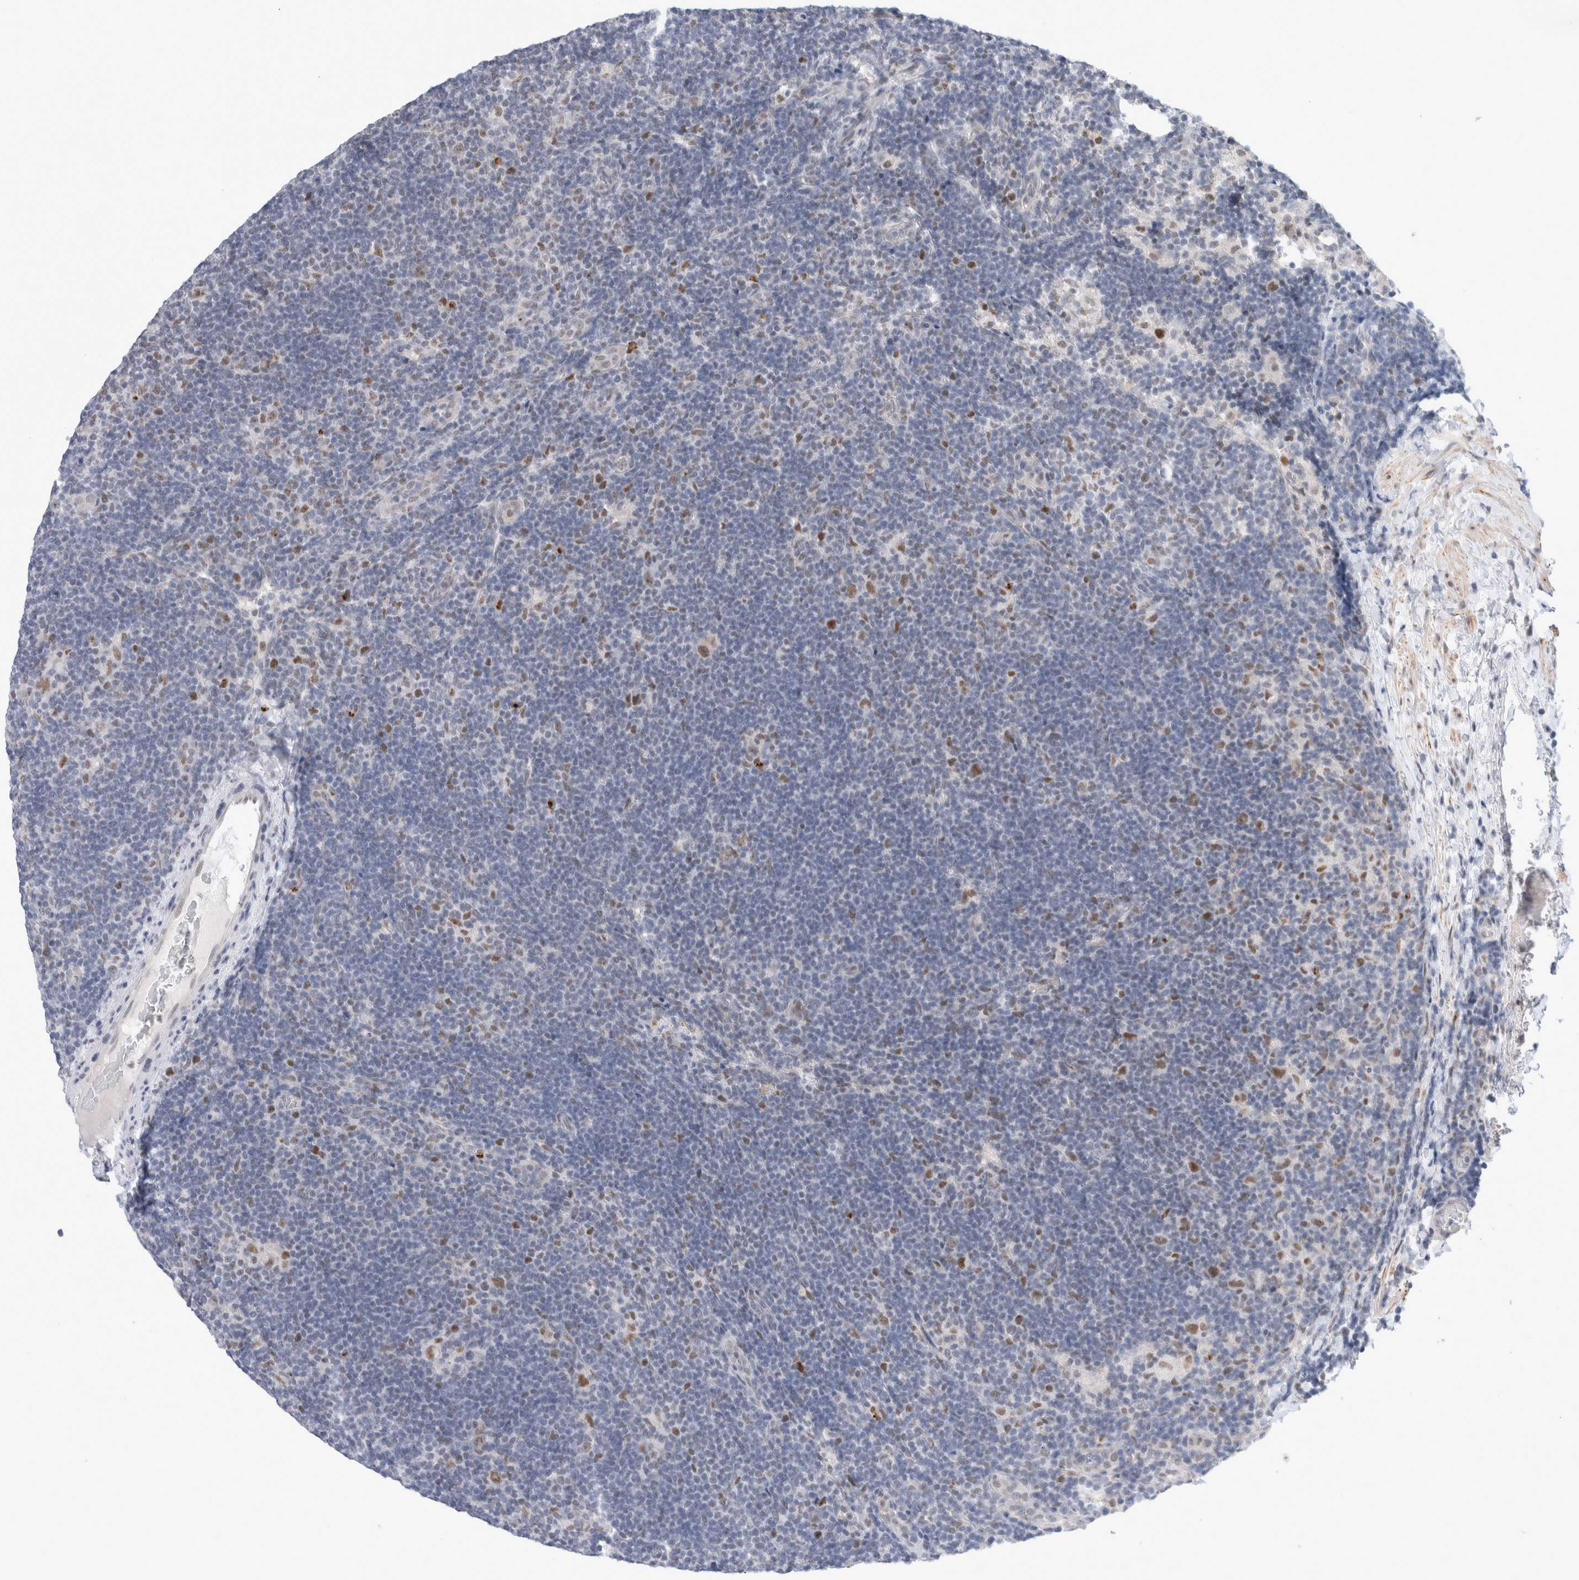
{"staining": {"intensity": "weak", "quantity": ">75%", "location": "nuclear"}, "tissue": "lymphoma", "cell_type": "Tumor cells", "image_type": "cancer", "snomed": [{"axis": "morphology", "description": "Hodgkin's disease, NOS"}, {"axis": "topography", "description": "Lymph node"}], "caption": "The micrograph shows staining of Hodgkin's disease, revealing weak nuclear protein positivity (brown color) within tumor cells.", "gene": "KNL1", "patient": {"sex": "female", "age": 57}}